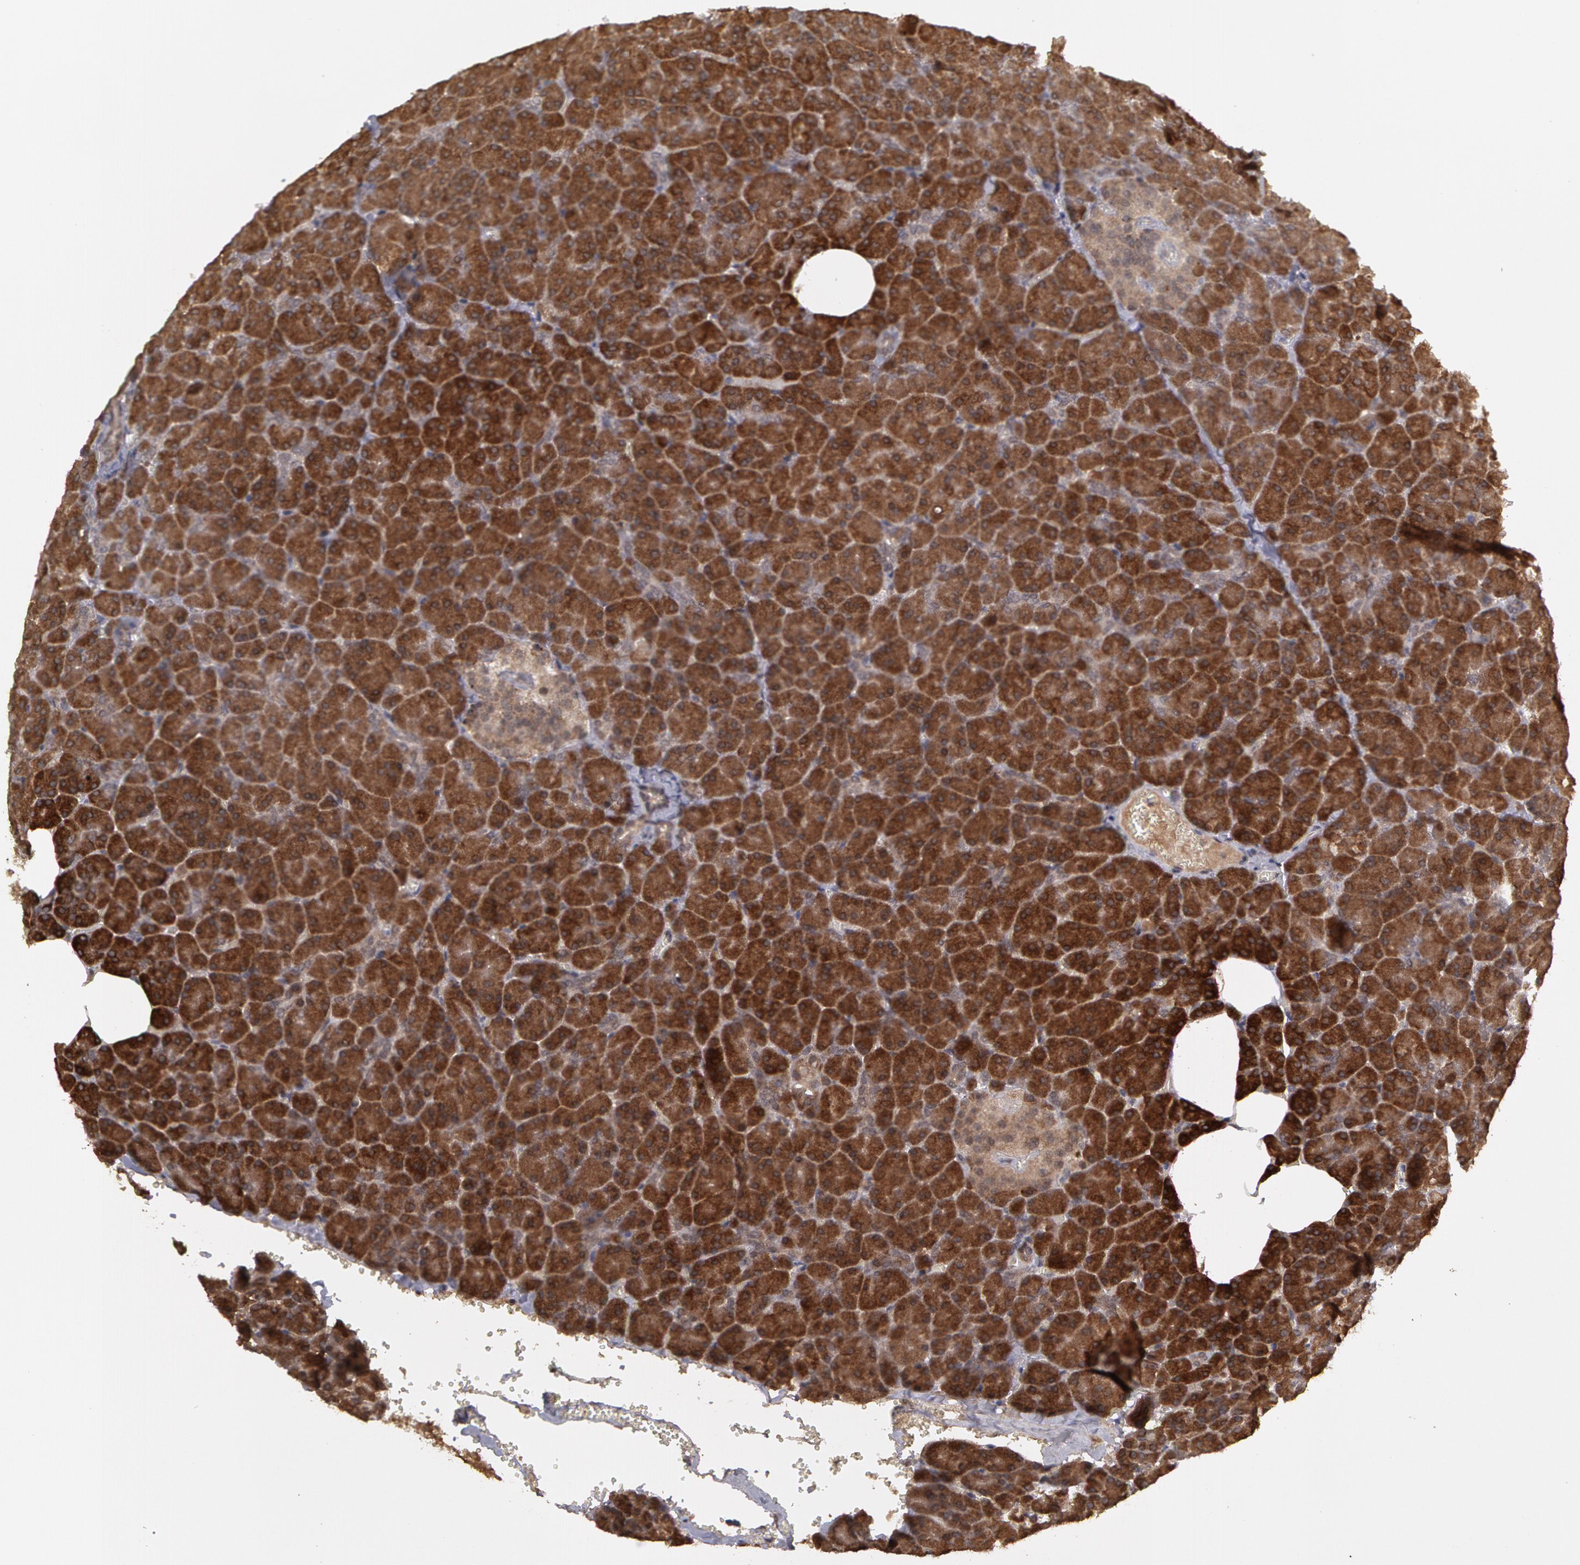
{"staining": {"intensity": "strong", "quantity": ">75%", "location": "cytoplasmic/membranous"}, "tissue": "pancreas", "cell_type": "Exocrine glandular cells", "image_type": "normal", "snomed": [{"axis": "morphology", "description": "Normal tissue, NOS"}, {"axis": "topography", "description": "Pancreas"}], "caption": "An image showing strong cytoplasmic/membranous expression in approximately >75% of exocrine glandular cells in normal pancreas, as visualized by brown immunohistochemical staining.", "gene": "GLIS1", "patient": {"sex": "female", "age": 35}}